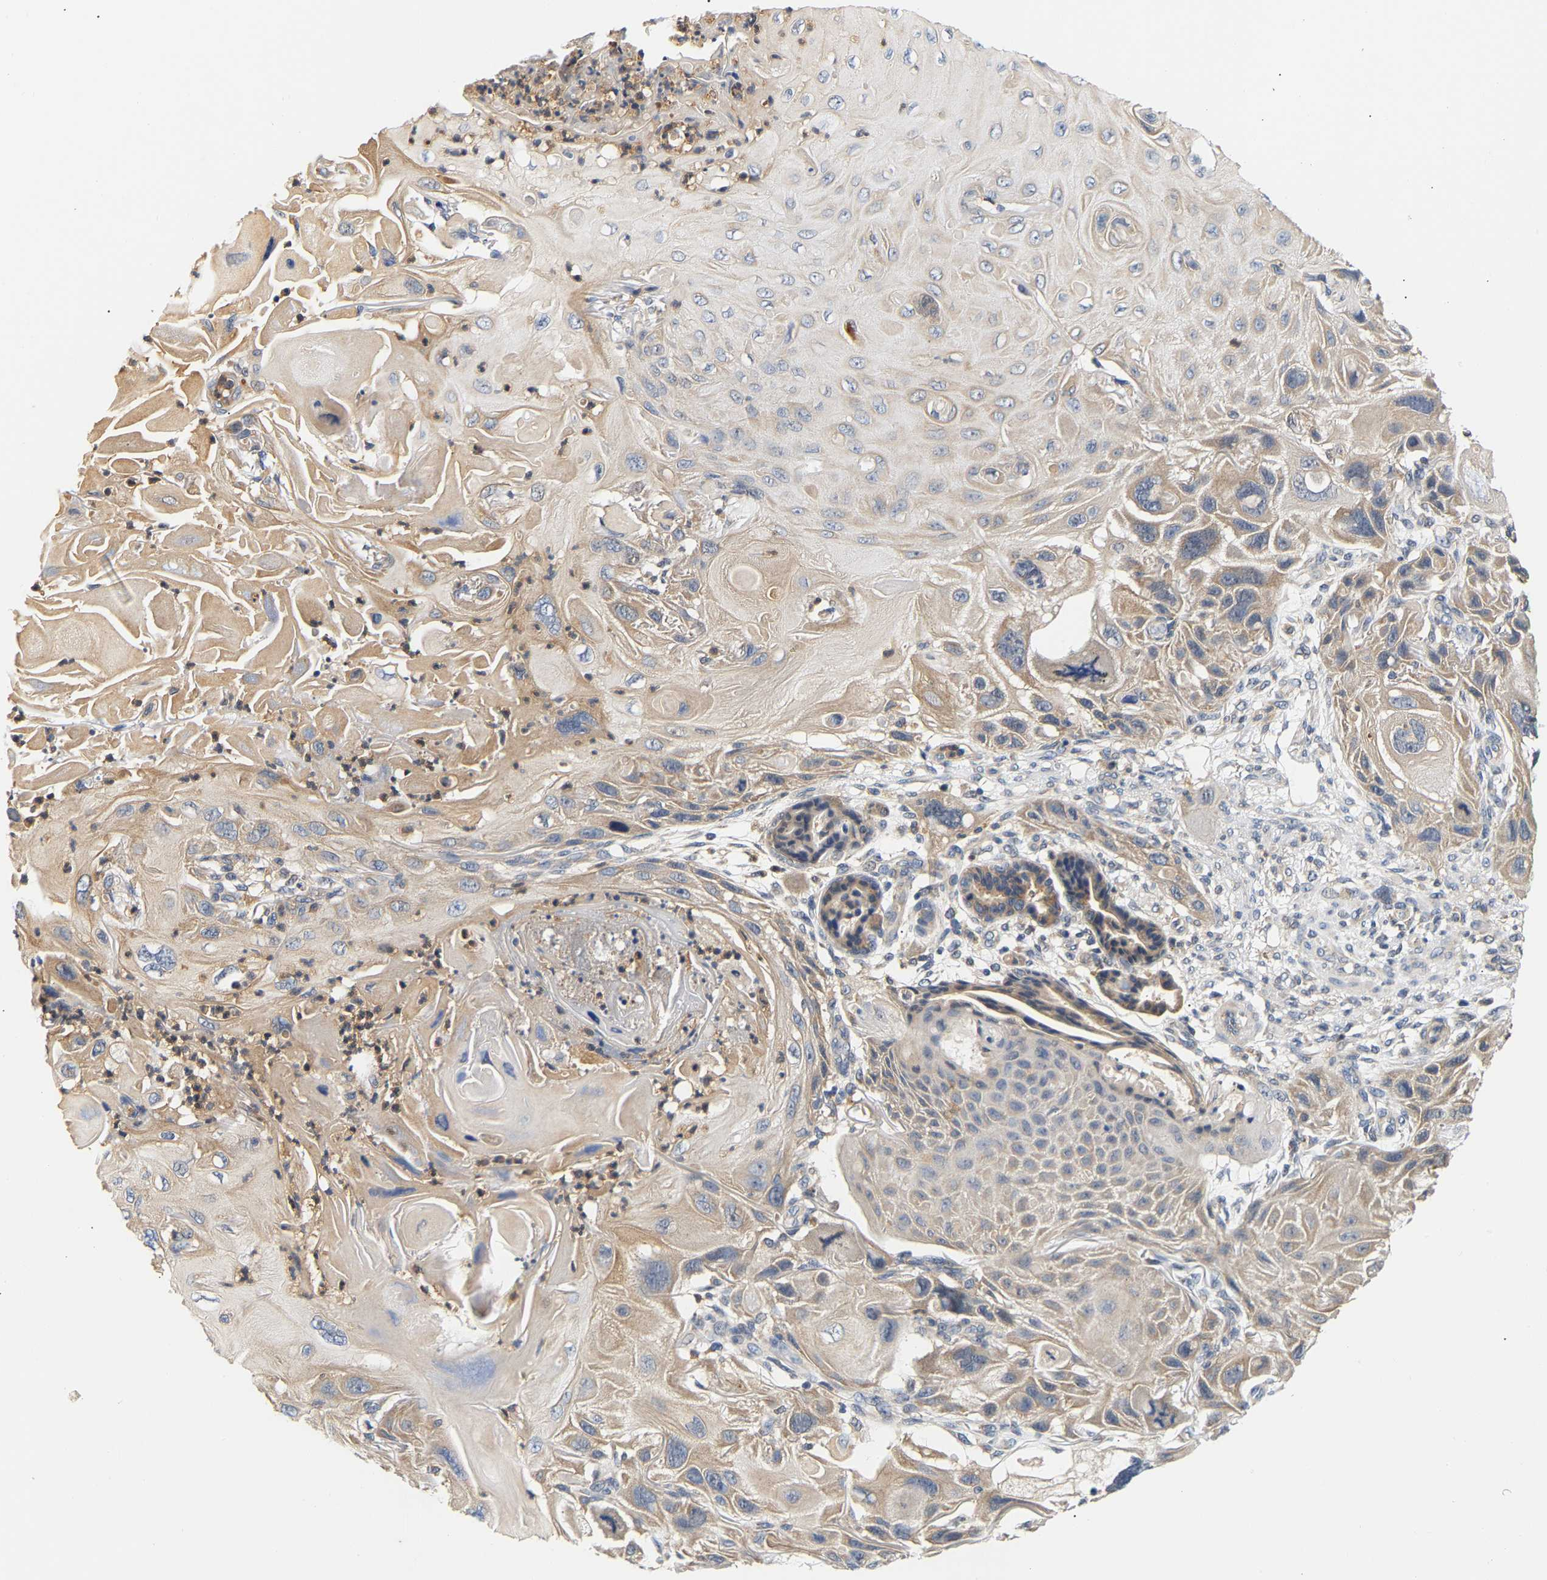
{"staining": {"intensity": "weak", "quantity": "25%-75%", "location": "cytoplasmic/membranous"}, "tissue": "skin cancer", "cell_type": "Tumor cells", "image_type": "cancer", "snomed": [{"axis": "morphology", "description": "Squamous cell carcinoma, NOS"}, {"axis": "topography", "description": "Skin"}], "caption": "Immunohistochemical staining of skin squamous cell carcinoma reveals low levels of weak cytoplasmic/membranous positivity in about 25%-75% of tumor cells. The staining was performed using DAB to visualize the protein expression in brown, while the nuclei were stained in blue with hematoxylin (Magnification: 20x).", "gene": "PPID", "patient": {"sex": "female", "age": 77}}